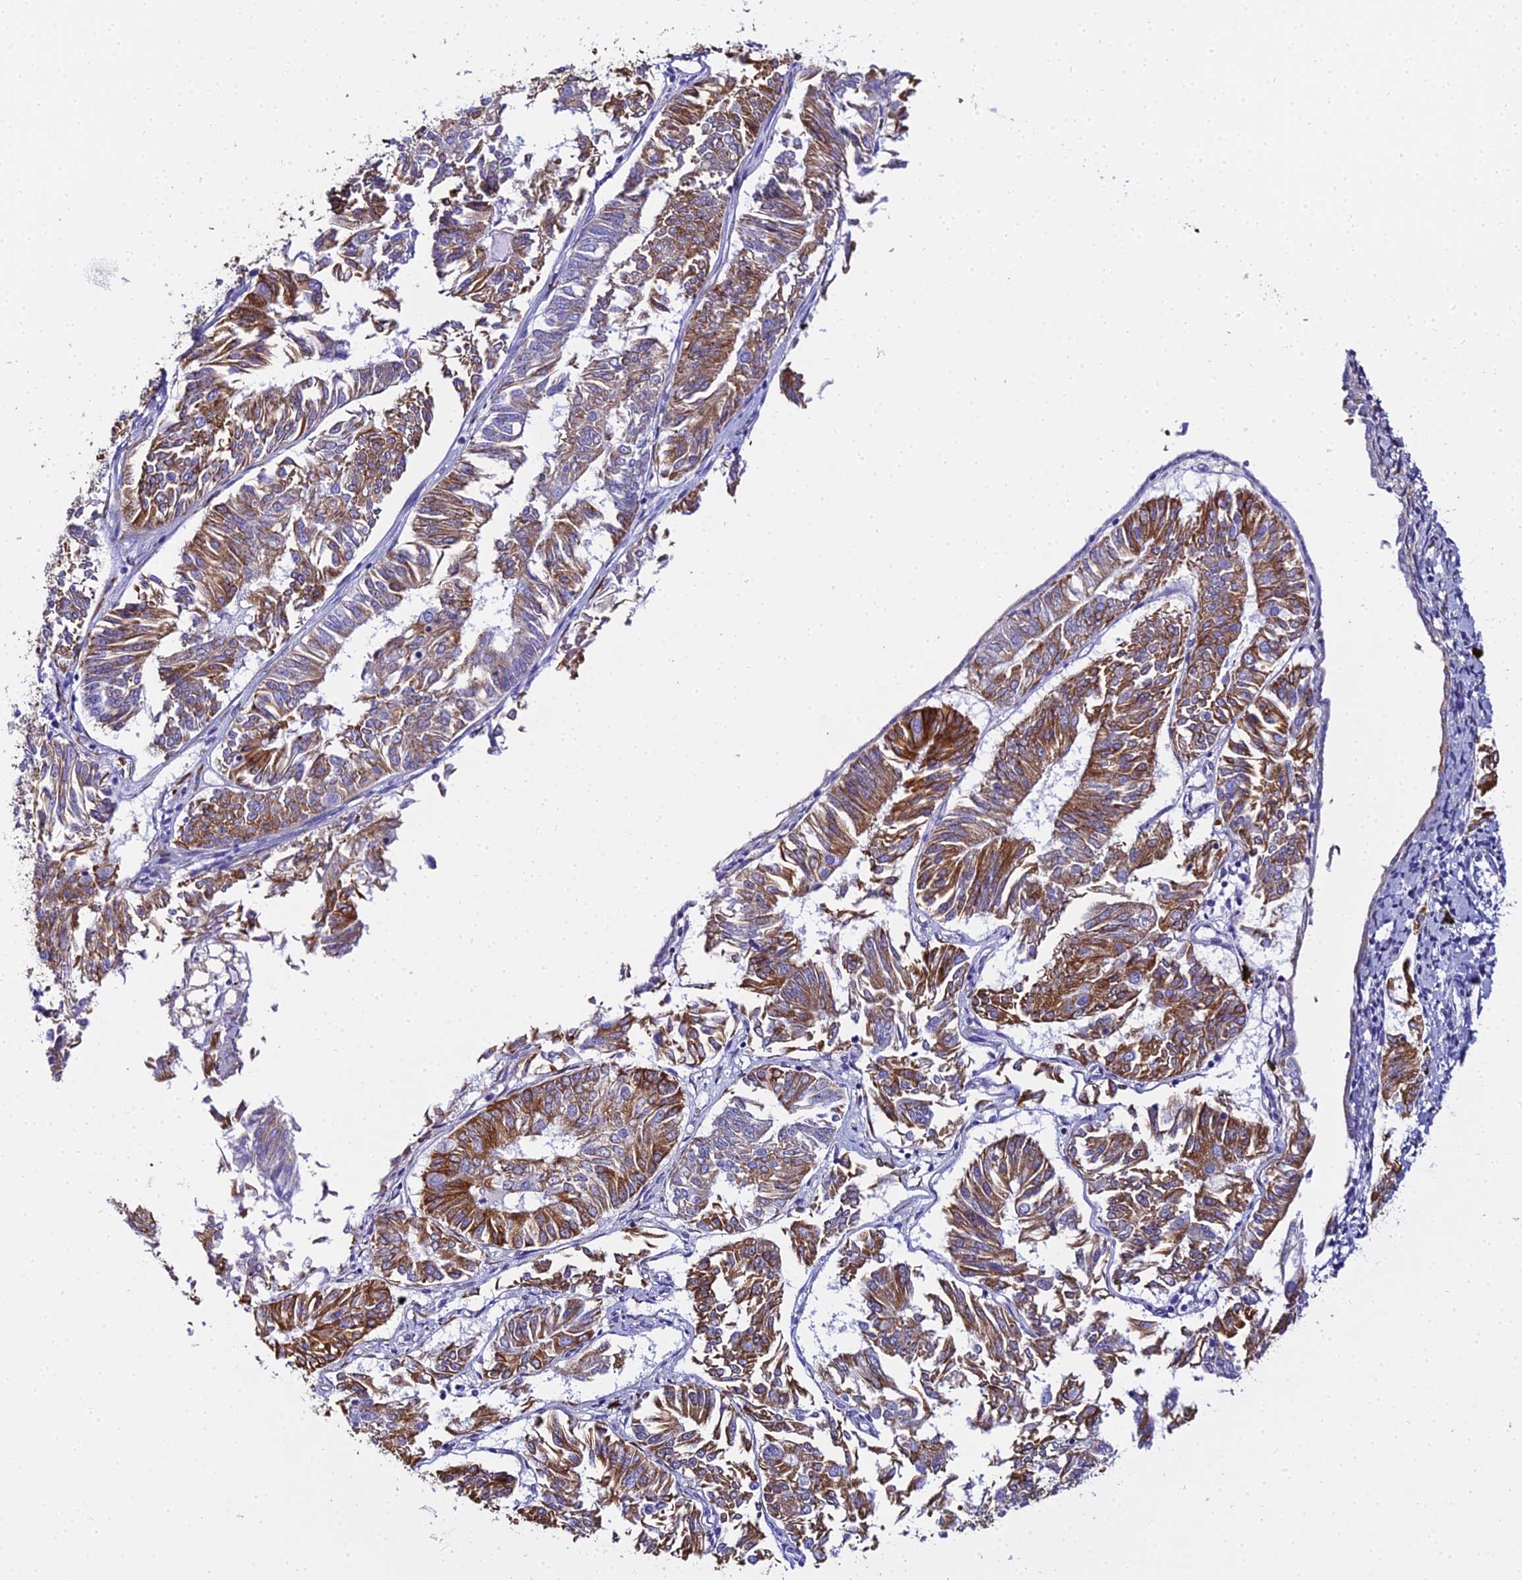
{"staining": {"intensity": "moderate", "quantity": ">75%", "location": "cytoplasmic/membranous"}, "tissue": "endometrial cancer", "cell_type": "Tumor cells", "image_type": "cancer", "snomed": [{"axis": "morphology", "description": "Adenocarcinoma, NOS"}, {"axis": "topography", "description": "Endometrium"}], "caption": "About >75% of tumor cells in adenocarcinoma (endometrial) show moderate cytoplasmic/membranous protein positivity as visualized by brown immunohistochemical staining.", "gene": "TXNDC5", "patient": {"sex": "female", "age": 58}}